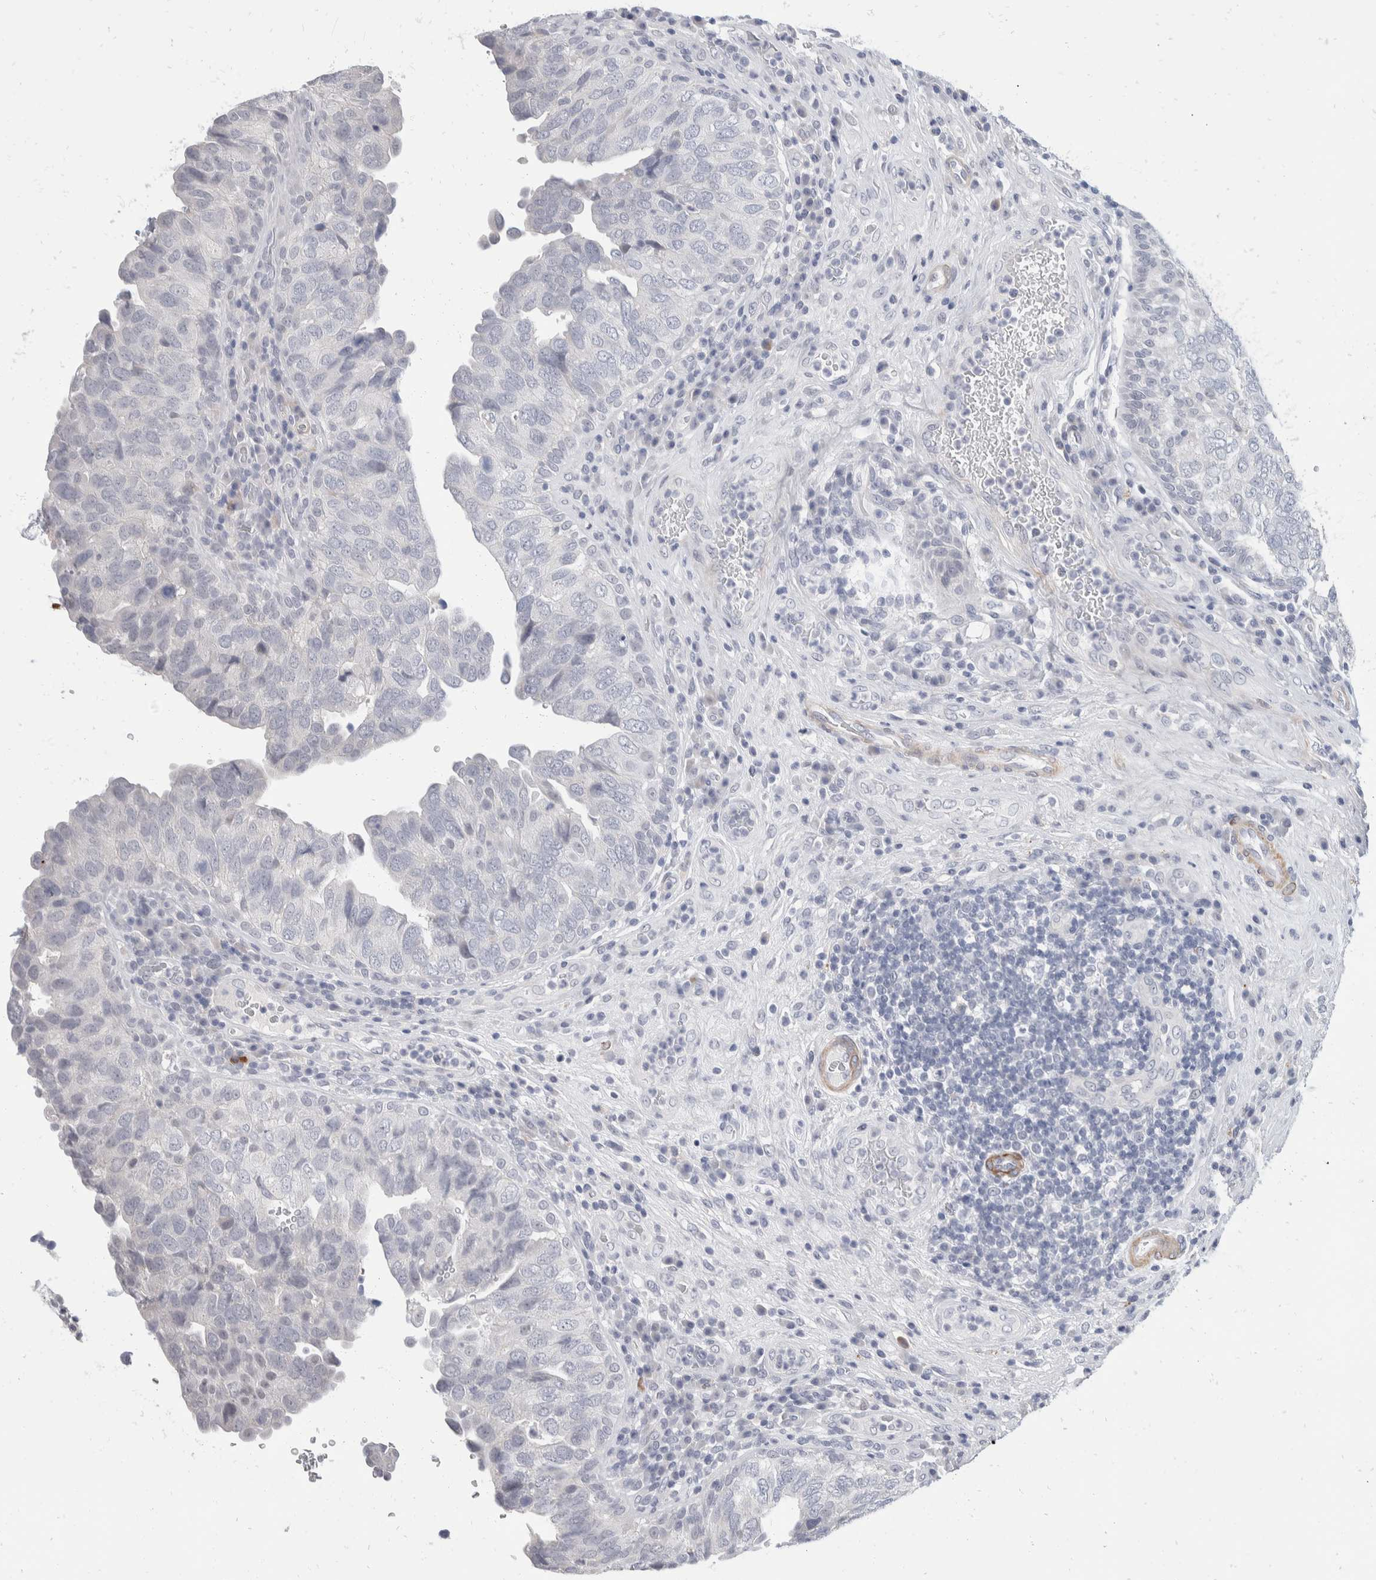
{"staining": {"intensity": "negative", "quantity": "none", "location": "none"}, "tissue": "urothelial cancer", "cell_type": "Tumor cells", "image_type": "cancer", "snomed": [{"axis": "morphology", "description": "Urothelial carcinoma, High grade"}, {"axis": "topography", "description": "Urinary bladder"}], "caption": "This is an immunohistochemistry histopathology image of human high-grade urothelial carcinoma. There is no staining in tumor cells.", "gene": "CATSPERD", "patient": {"sex": "female", "age": 82}}